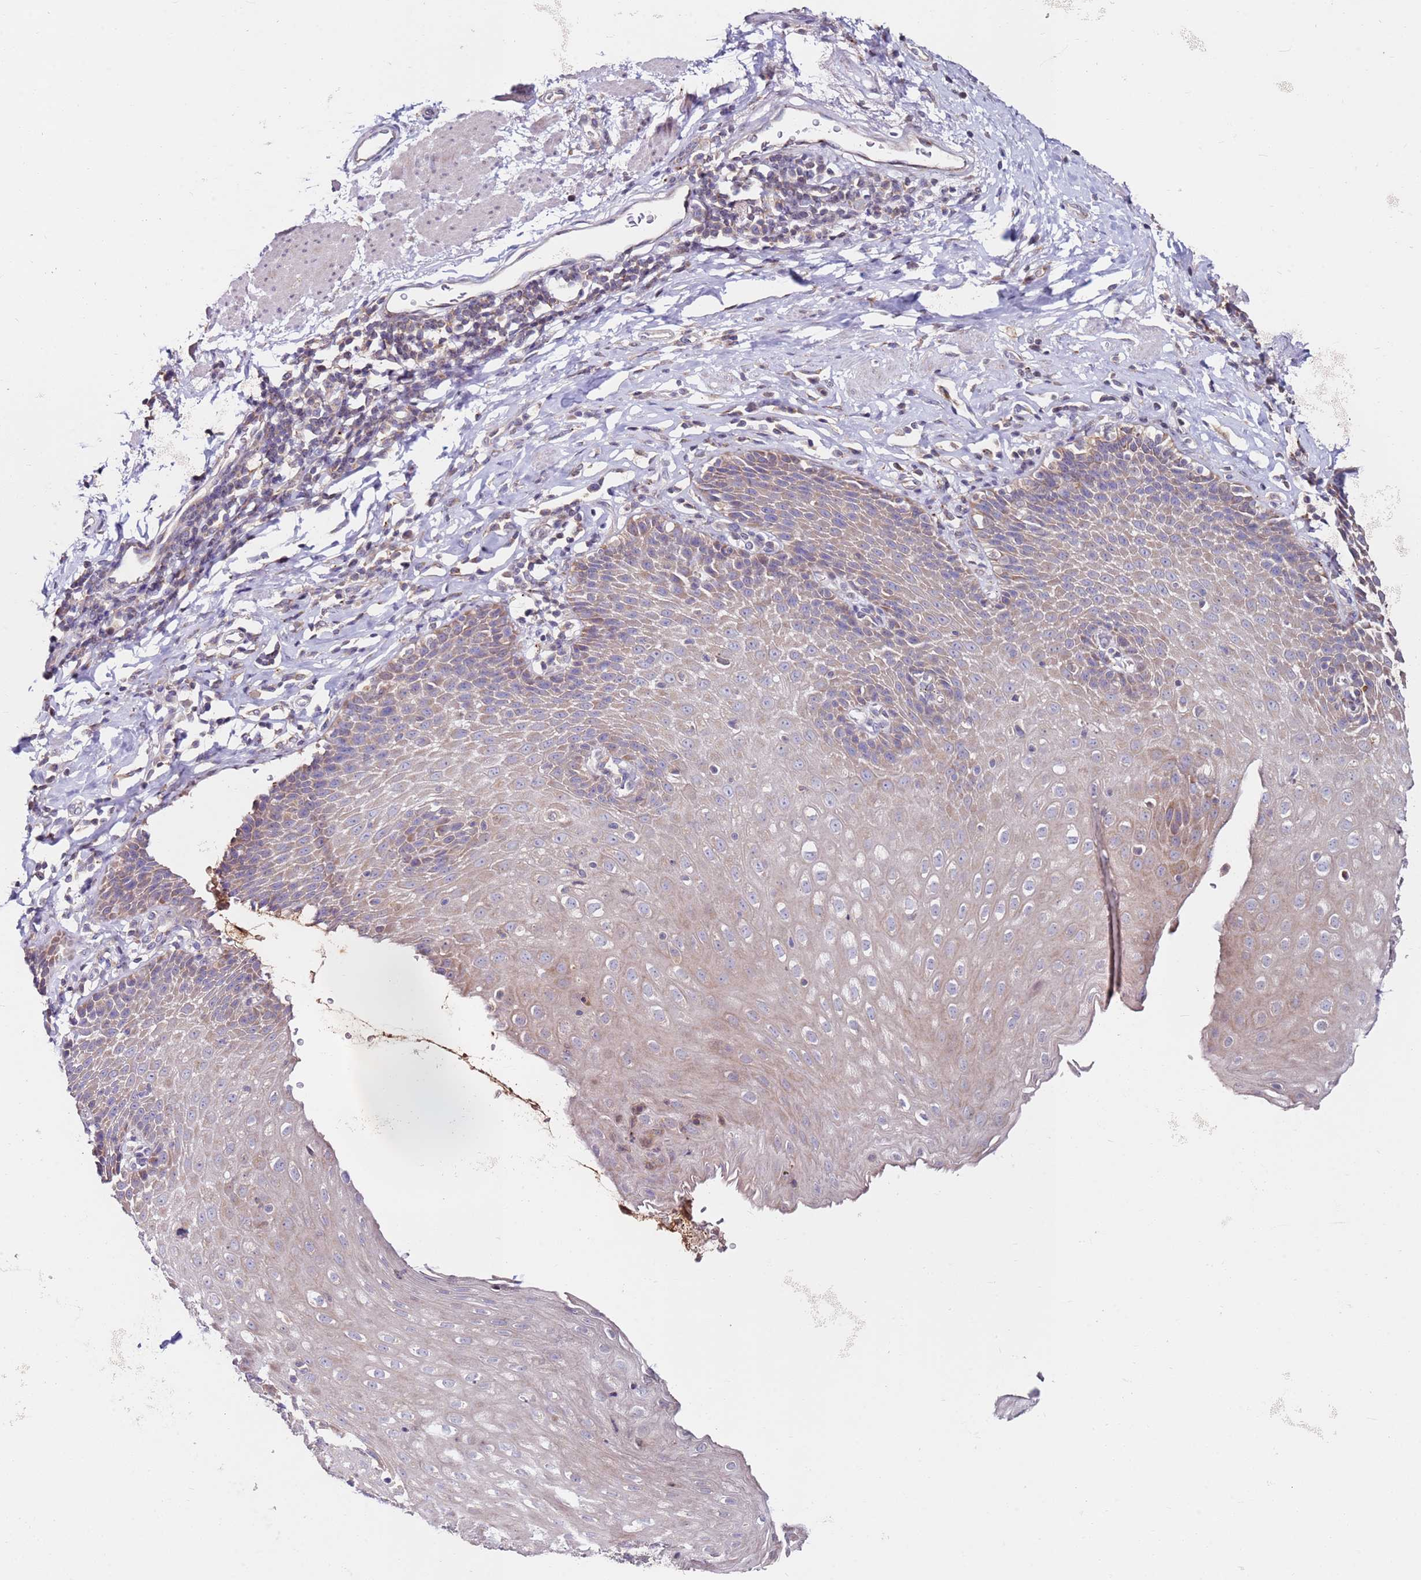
{"staining": {"intensity": "weak", "quantity": "<25%", "location": "cytoplasmic/membranous"}, "tissue": "esophagus", "cell_type": "Squamous epithelial cells", "image_type": "normal", "snomed": [{"axis": "morphology", "description": "Normal tissue, NOS"}, {"axis": "topography", "description": "Esophagus"}], "caption": "High power microscopy photomicrograph of an IHC photomicrograph of unremarkable esophagus, revealing no significant positivity in squamous epithelial cells. (Immunohistochemistry, brightfield microscopy, high magnification).", "gene": "CNOT9", "patient": {"sex": "female", "age": 61}}